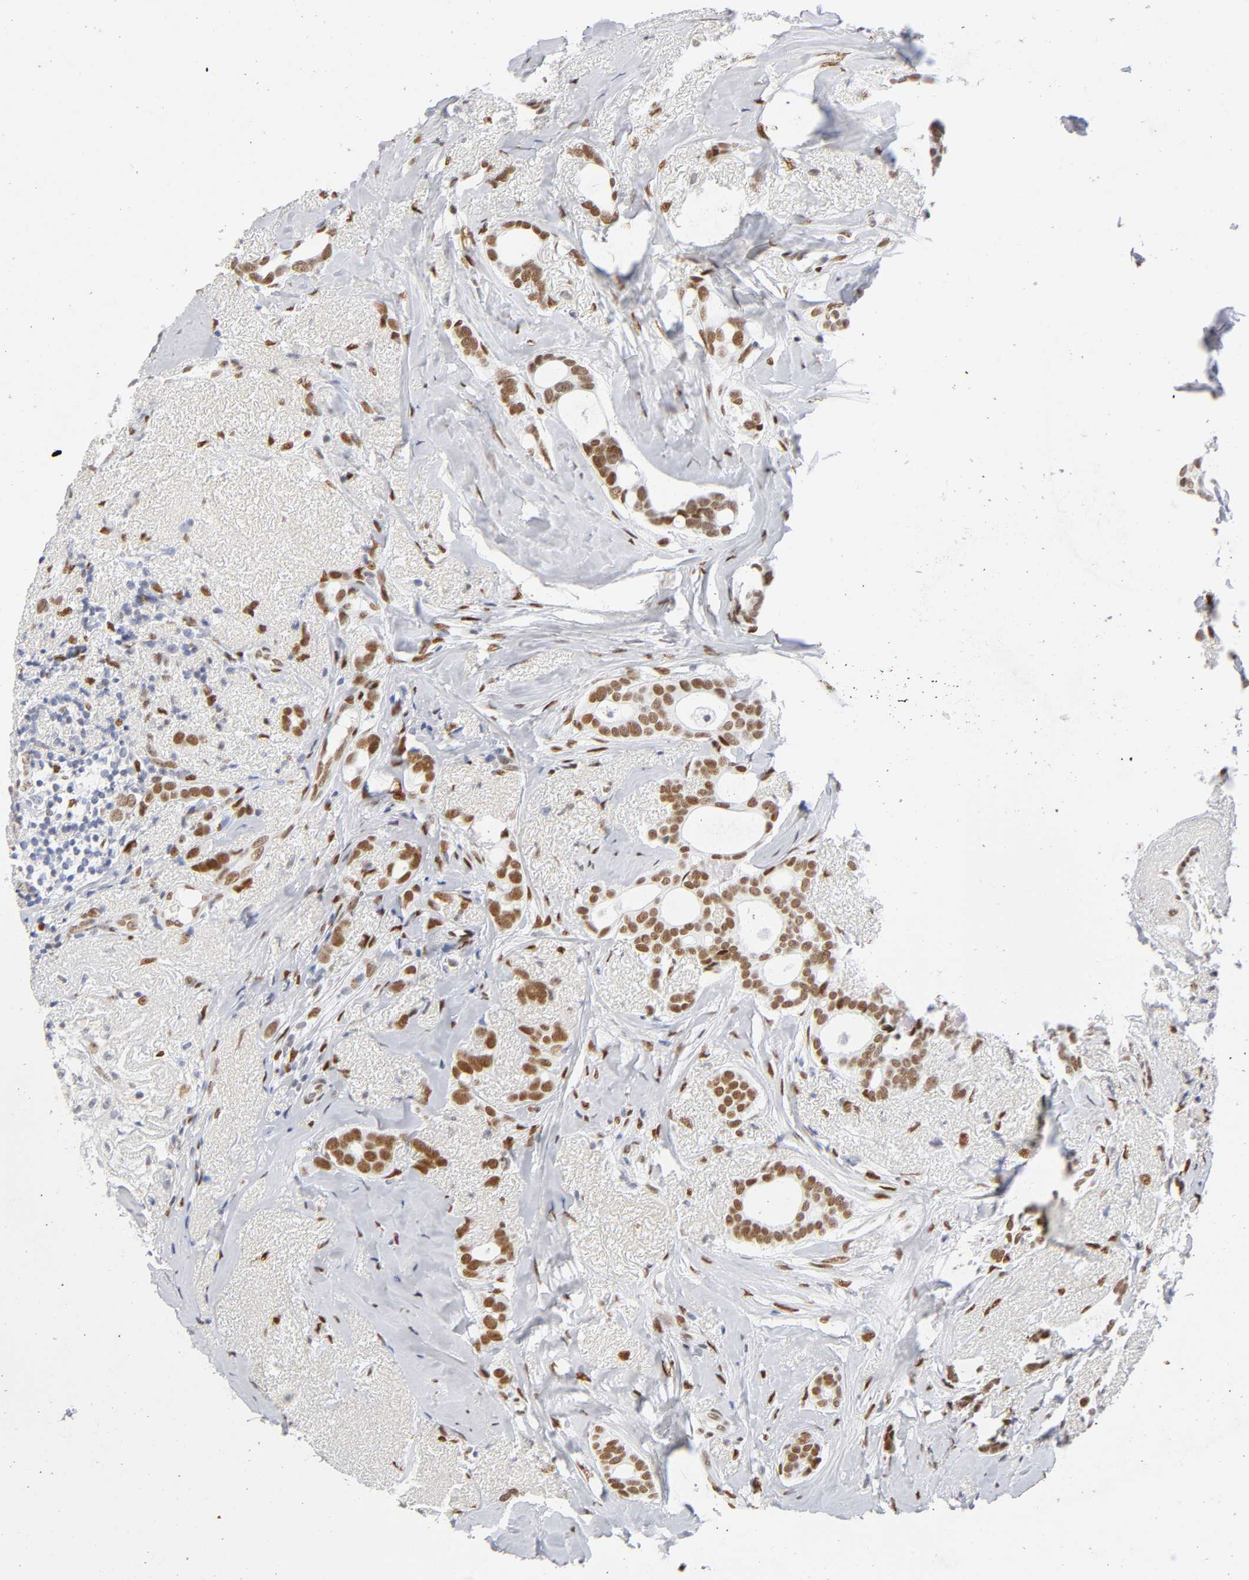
{"staining": {"intensity": "moderate", "quantity": ">75%", "location": "nuclear"}, "tissue": "breast cancer", "cell_type": "Tumor cells", "image_type": "cancer", "snomed": [{"axis": "morphology", "description": "Duct carcinoma"}, {"axis": "topography", "description": "Breast"}], "caption": "Immunohistochemistry (IHC) photomicrograph of neoplastic tissue: intraductal carcinoma (breast) stained using immunohistochemistry shows medium levels of moderate protein expression localized specifically in the nuclear of tumor cells, appearing as a nuclear brown color.", "gene": "NFIC", "patient": {"sex": "female", "age": 54}}